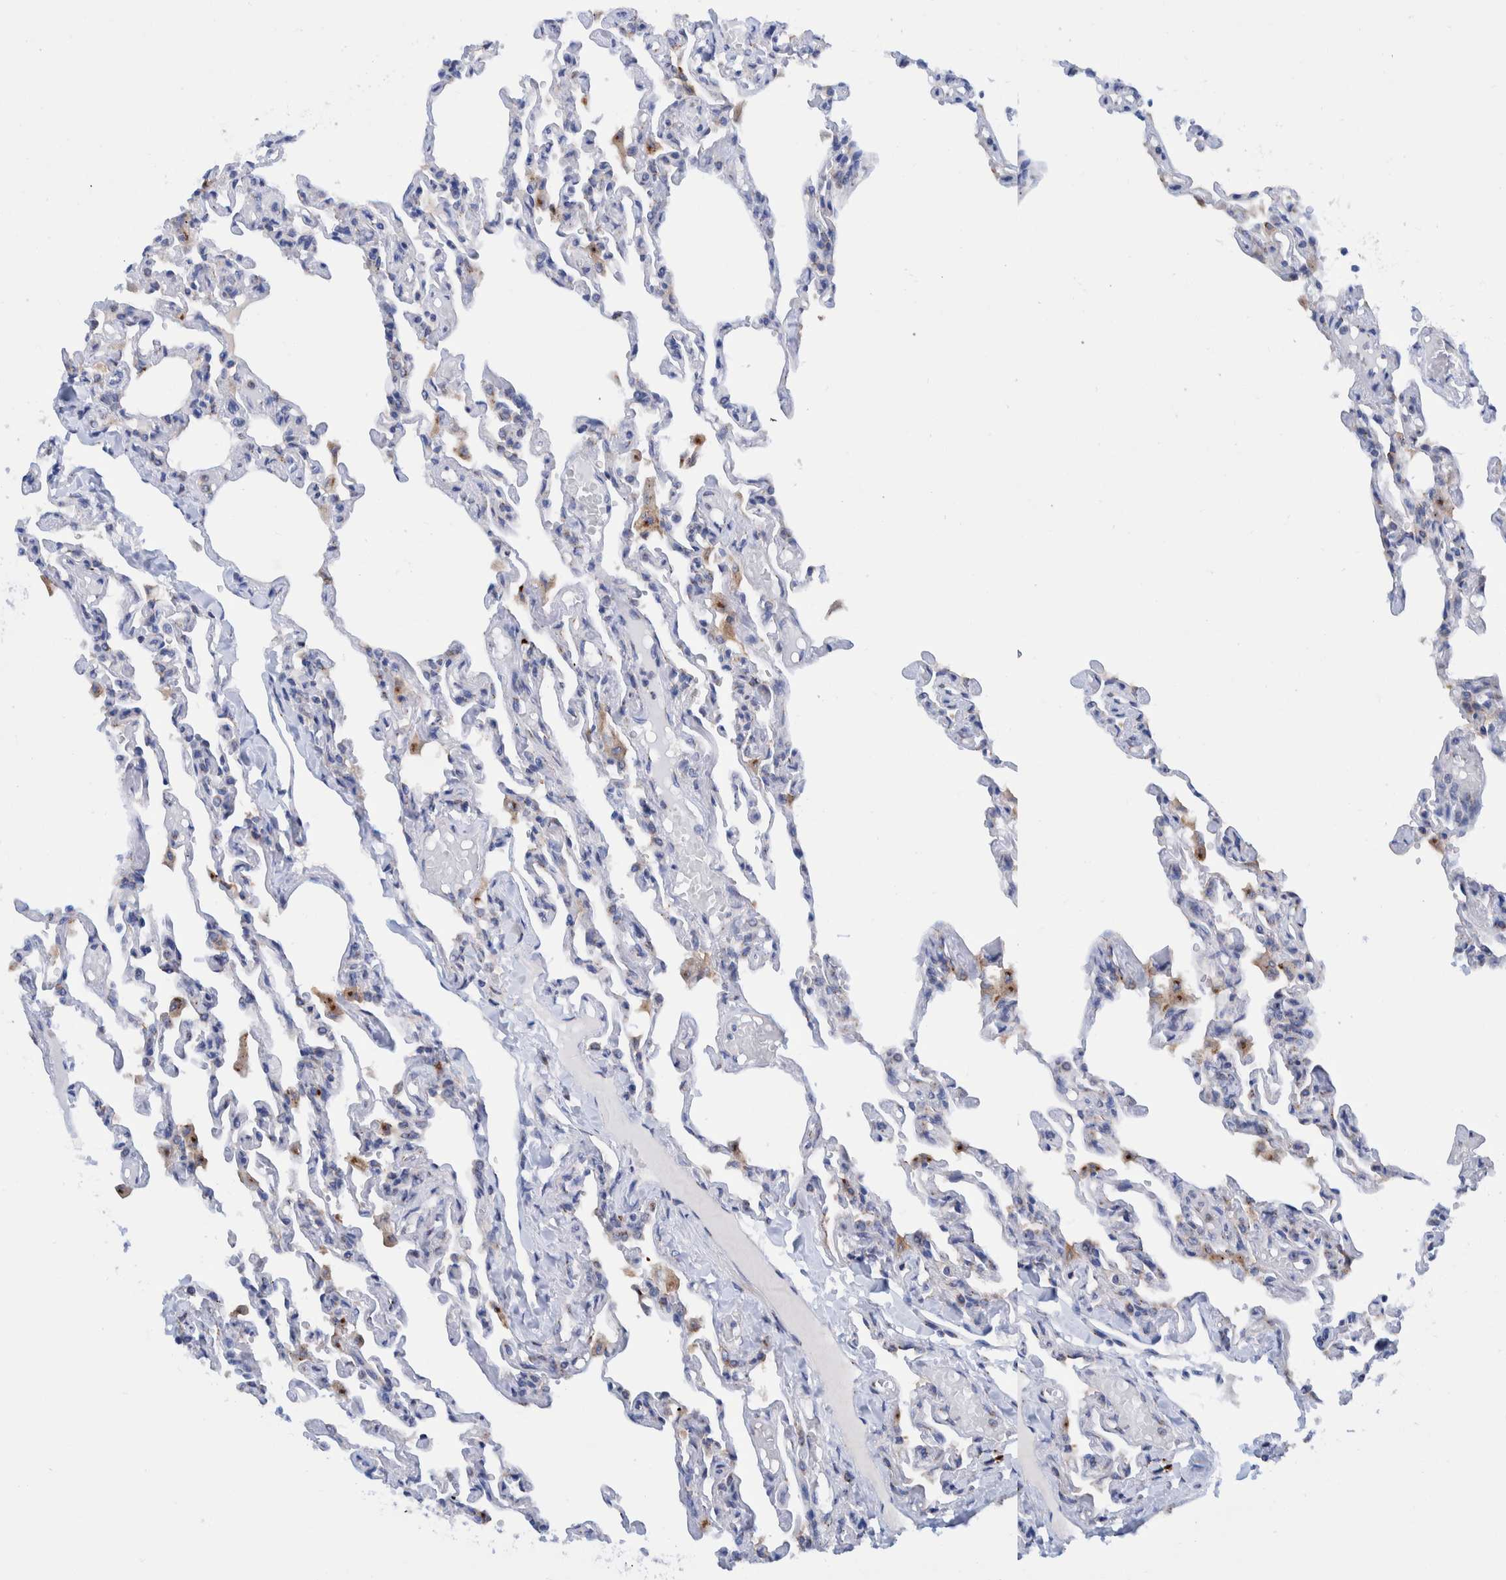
{"staining": {"intensity": "negative", "quantity": "none", "location": "none"}, "tissue": "lung", "cell_type": "Alveolar cells", "image_type": "normal", "snomed": [{"axis": "morphology", "description": "Normal tissue, NOS"}, {"axis": "topography", "description": "Lung"}], "caption": "A high-resolution image shows immunohistochemistry (IHC) staining of unremarkable lung, which demonstrates no significant expression in alveolar cells.", "gene": "TRIM58", "patient": {"sex": "male", "age": 21}}